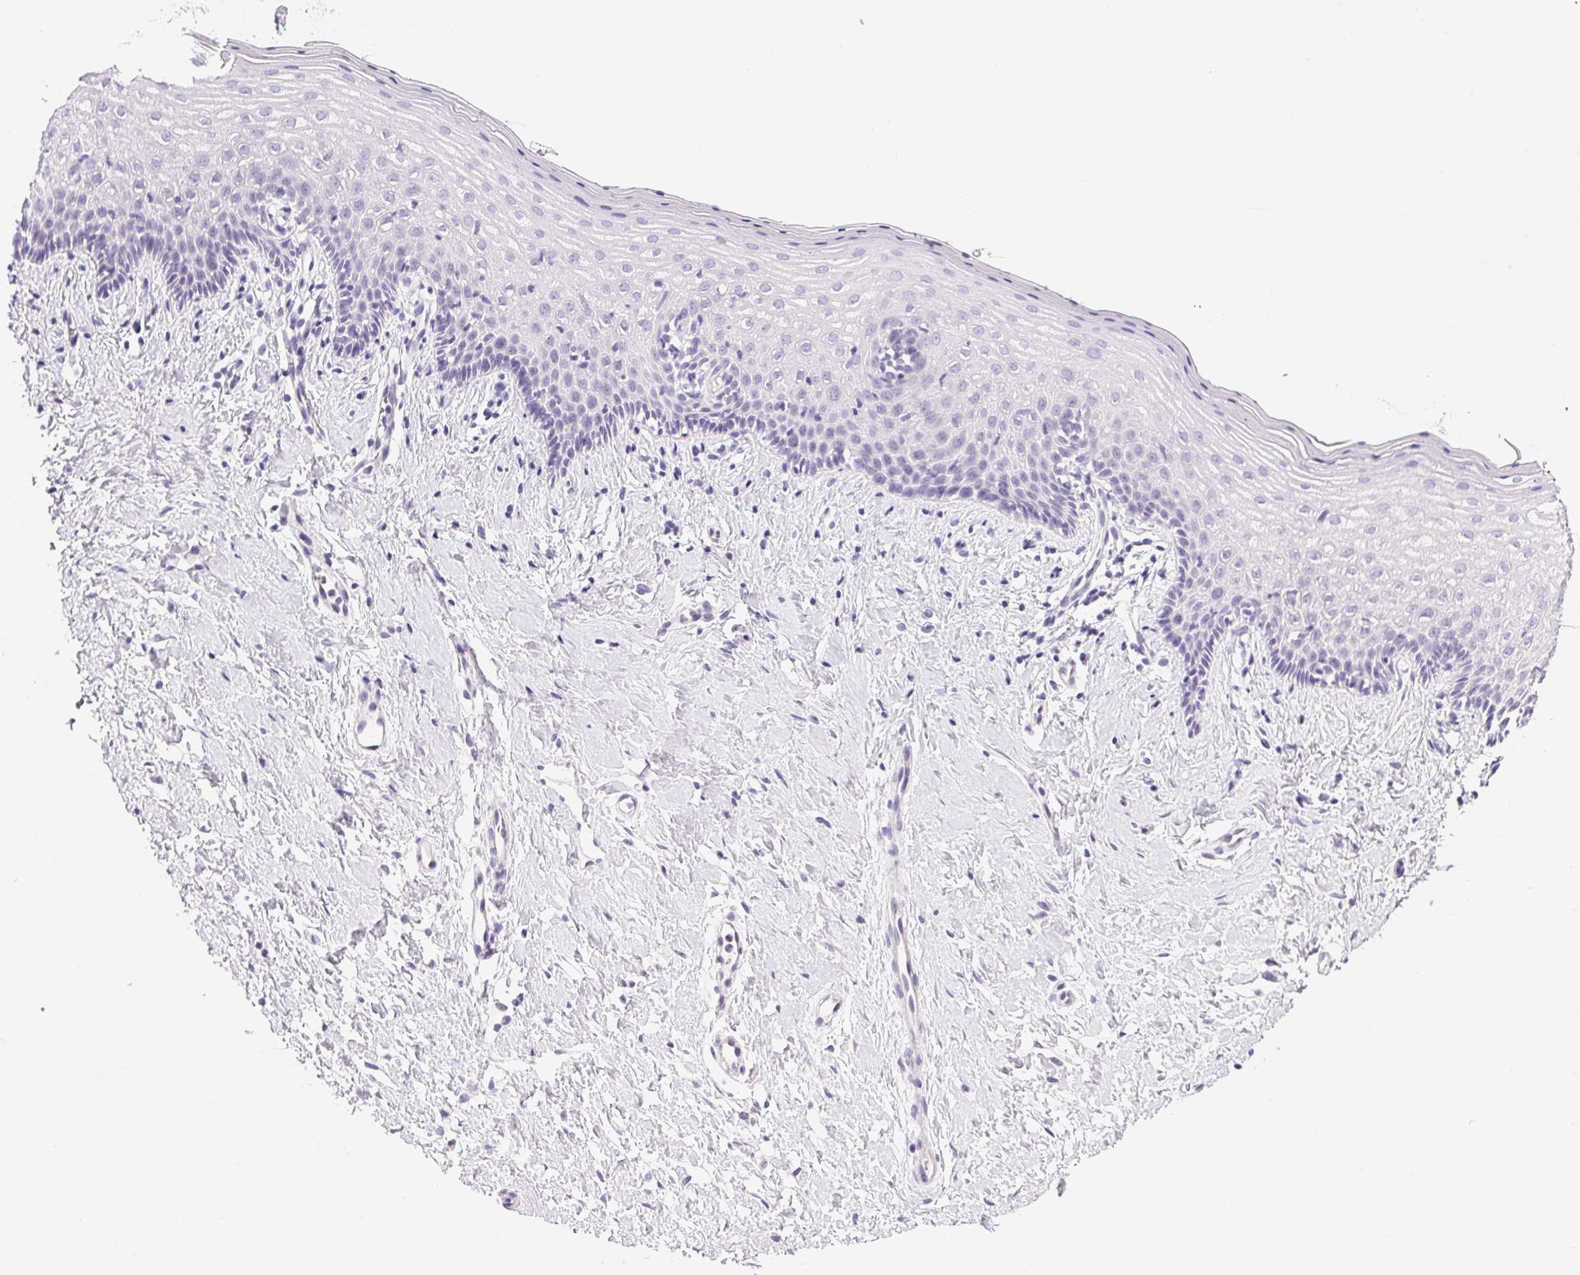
{"staining": {"intensity": "negative", "quantity": "none", "location": "none"}, "tissue": "vagina", "cell_type": "Squamous epithelial cells", "image_type": "normal", "snomed": [{"axis": "morphology", "description": "Normal tissue, NOS"}, {"axis": "topography", "description": "Vagina"}], "caption": "DAB (3,3'-diaminobenzidine) immunohistochemical staining of benign human vagina shows no significant positivity in squamous epithelial cells. (DAB IHC, high magnification).", "gene": "ATP6V0A4", "patient": {"sex": "female", "age": 42}}